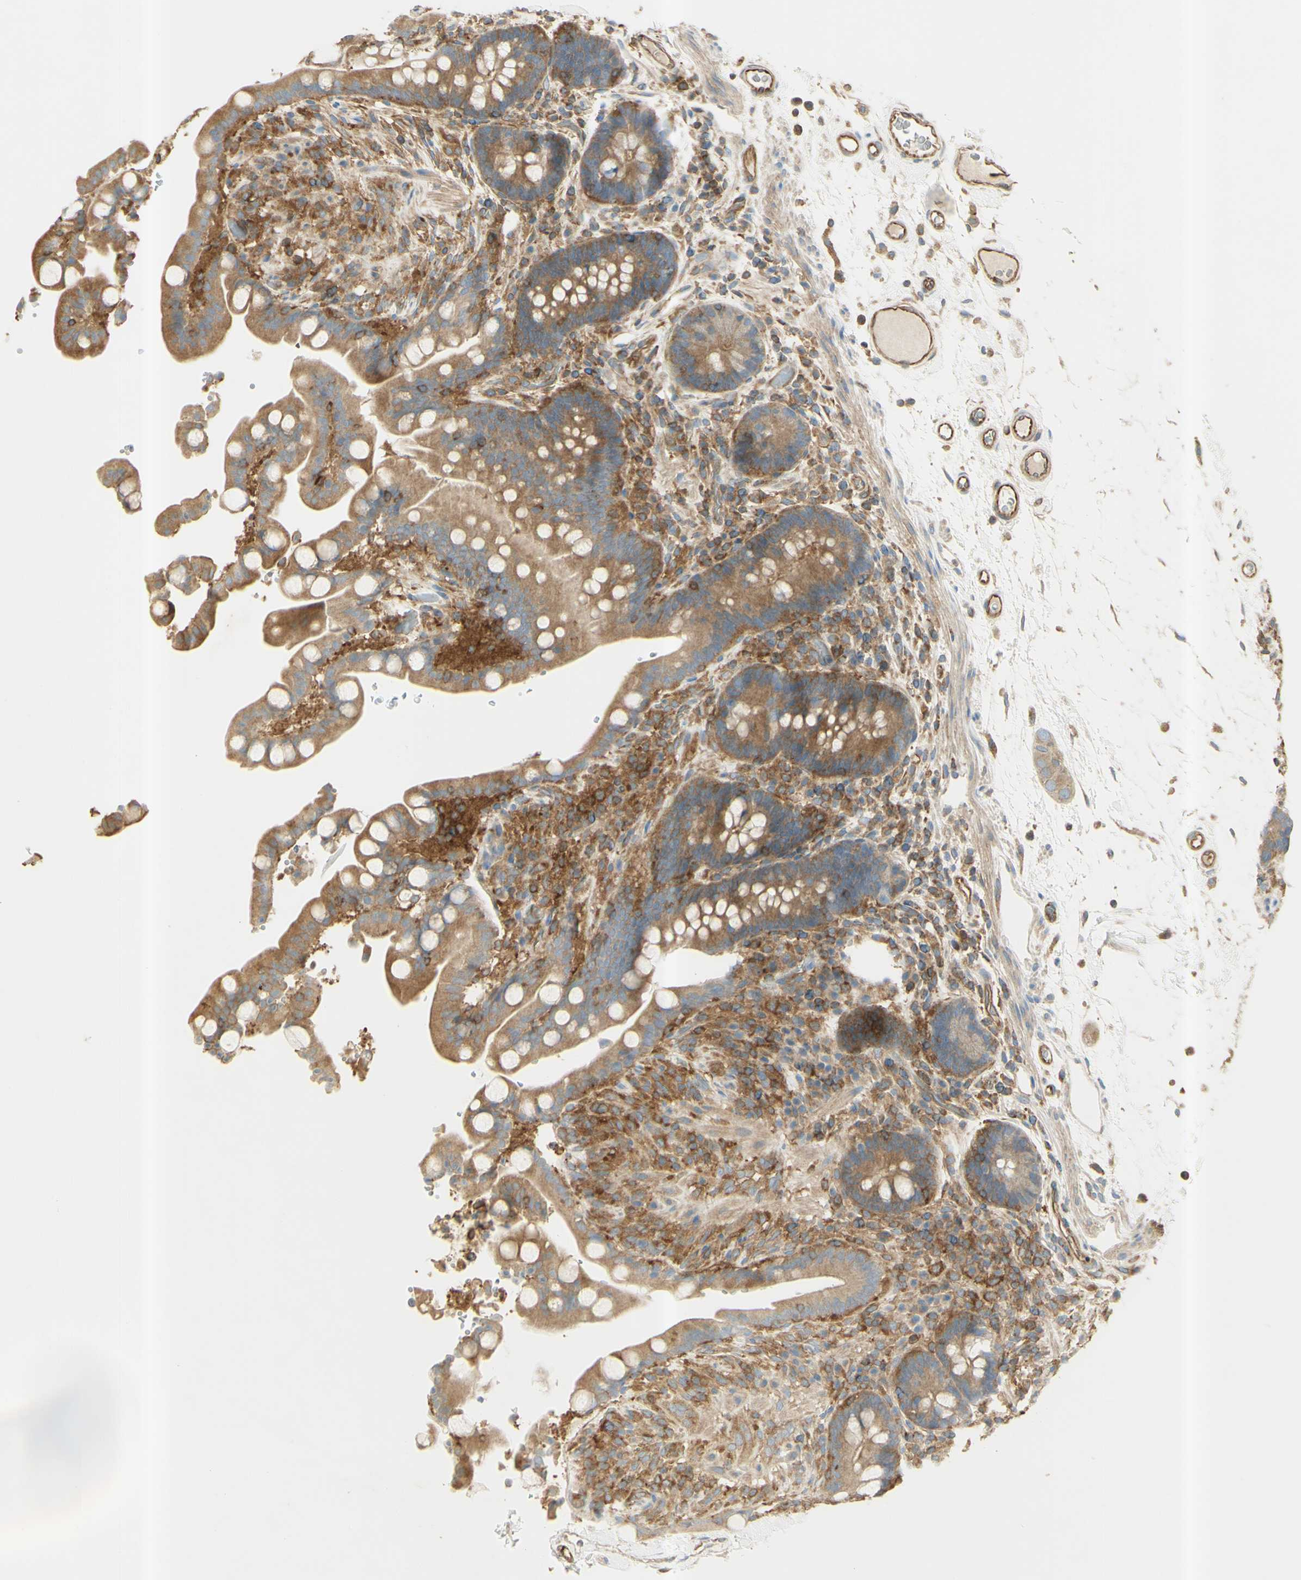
{"staining": {"intensity": "moderate", "quantity": ">75%", "location": "cytoplasmic/membranous"}, "tissue": "colon", "cell_type": "Endothelial cells", "image_type": "normal", "snomed": [{"axis": "morphology", "description": "Normal tissue, NOS"}, {"axis": "topography", "description": "Colon"}], "caption": "Endothelial cells demonstrate medium levels of moderate cytoplasmic/membranous expression in approximately >75% of cells in normal colon. (DAB (3,3'-diaminobenzidine) = brown stain, brightfield microscopy at high magnification).", "gene": "IKBKG", "patient": {"sex": "male", "age": 73}}